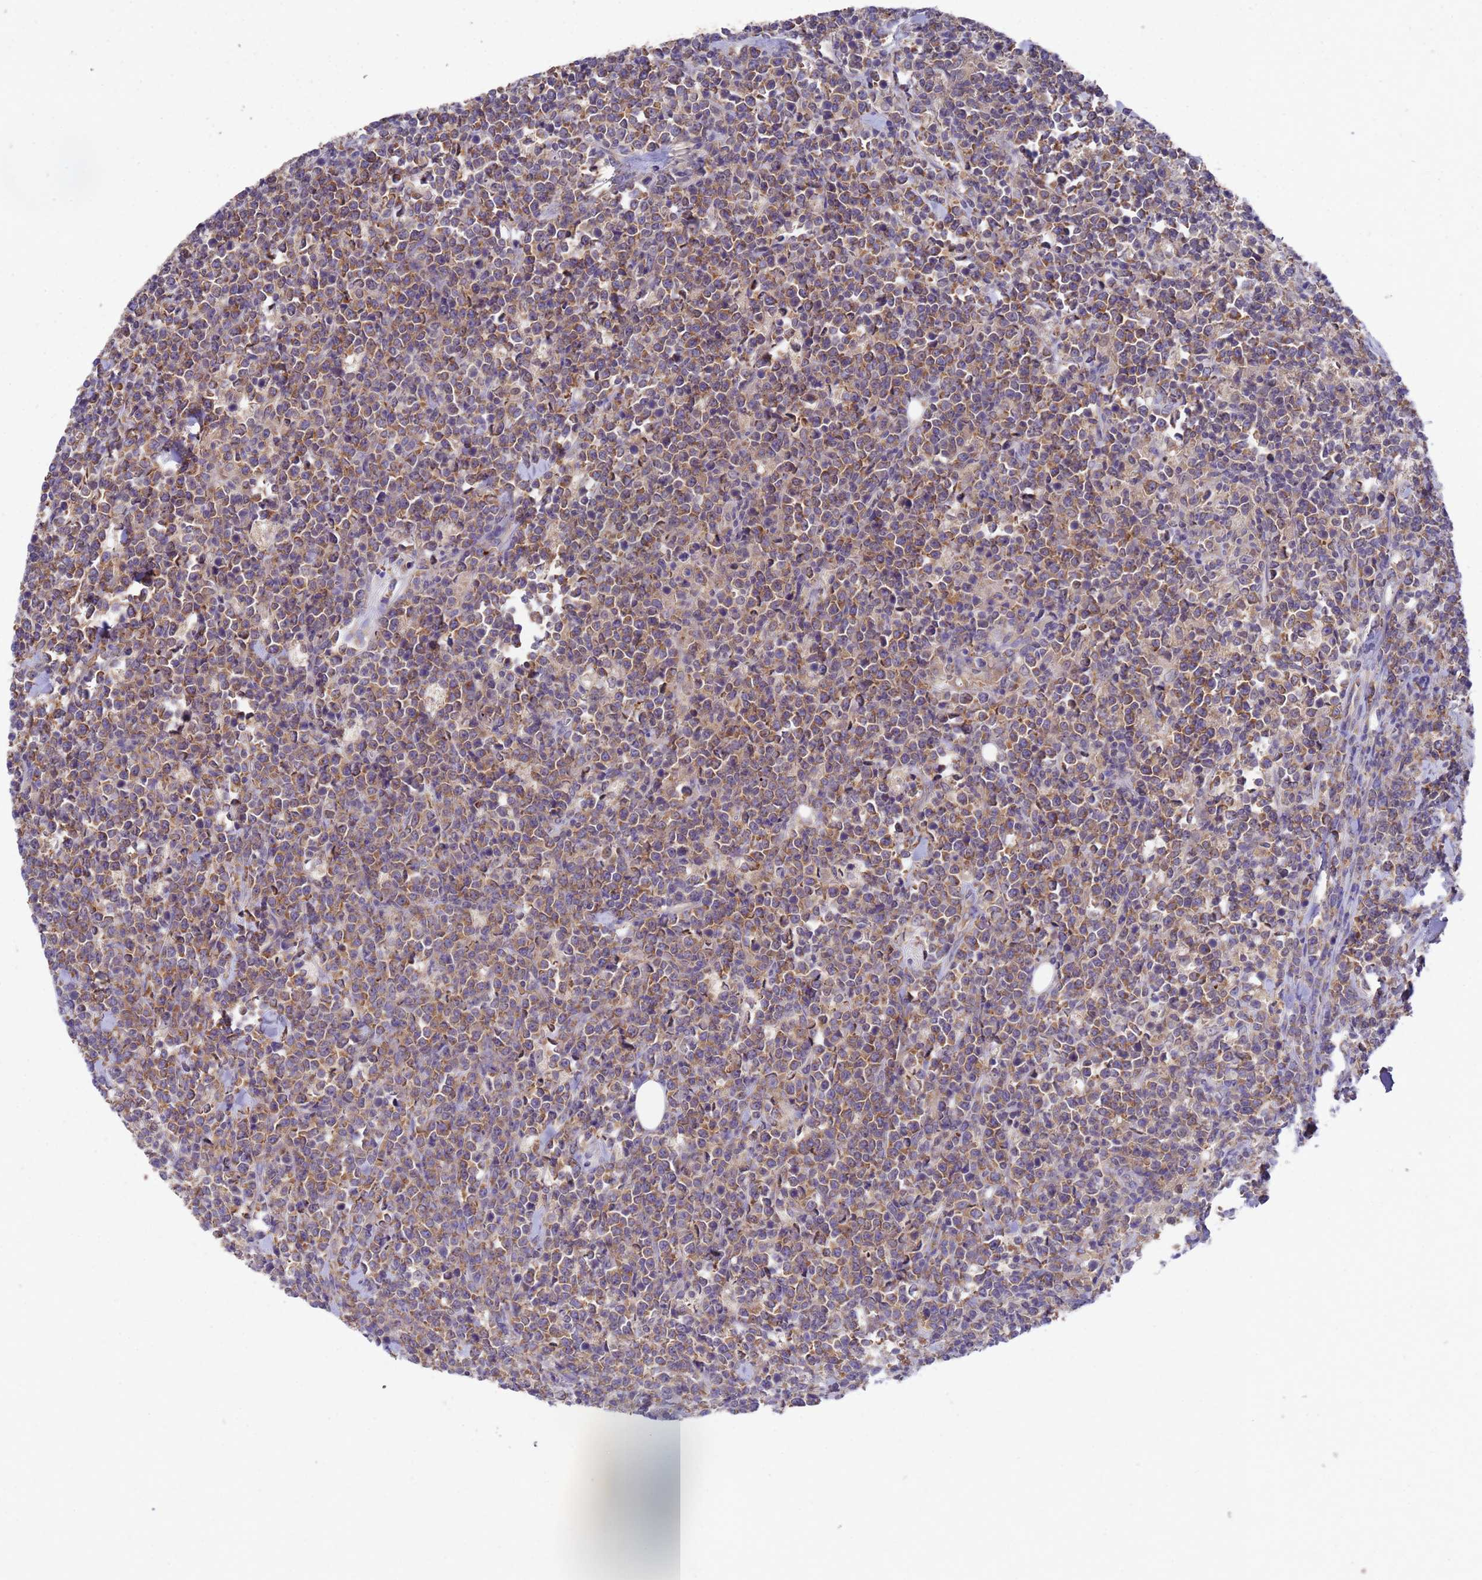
{"staining": {"intensity": "moderate", "quantity": ">75%", "location": "cytoplasmic/membranous"}, "tissue": "lymphoma", "cell_type": "Tumor cells", "image_type": "cancer", "snomed": [{"axis": "morphology", "description": "Malignant lymphoma, non-Hodgkin's type, High grade"}, {"axis": "topography", "description": "Small intestine"}], "caption": "DAB (3,3'-diaminobenzidine) immunohistochemical staining of human lymphoma shows moderate cytoplasmic/membranous protein positivity in about >75% of tumor cells. (Brightfield microscopy of DAB IHC at high magnification).", "gene": "DCAF12L2", "patient": {"sex": "male", "age": 8}}